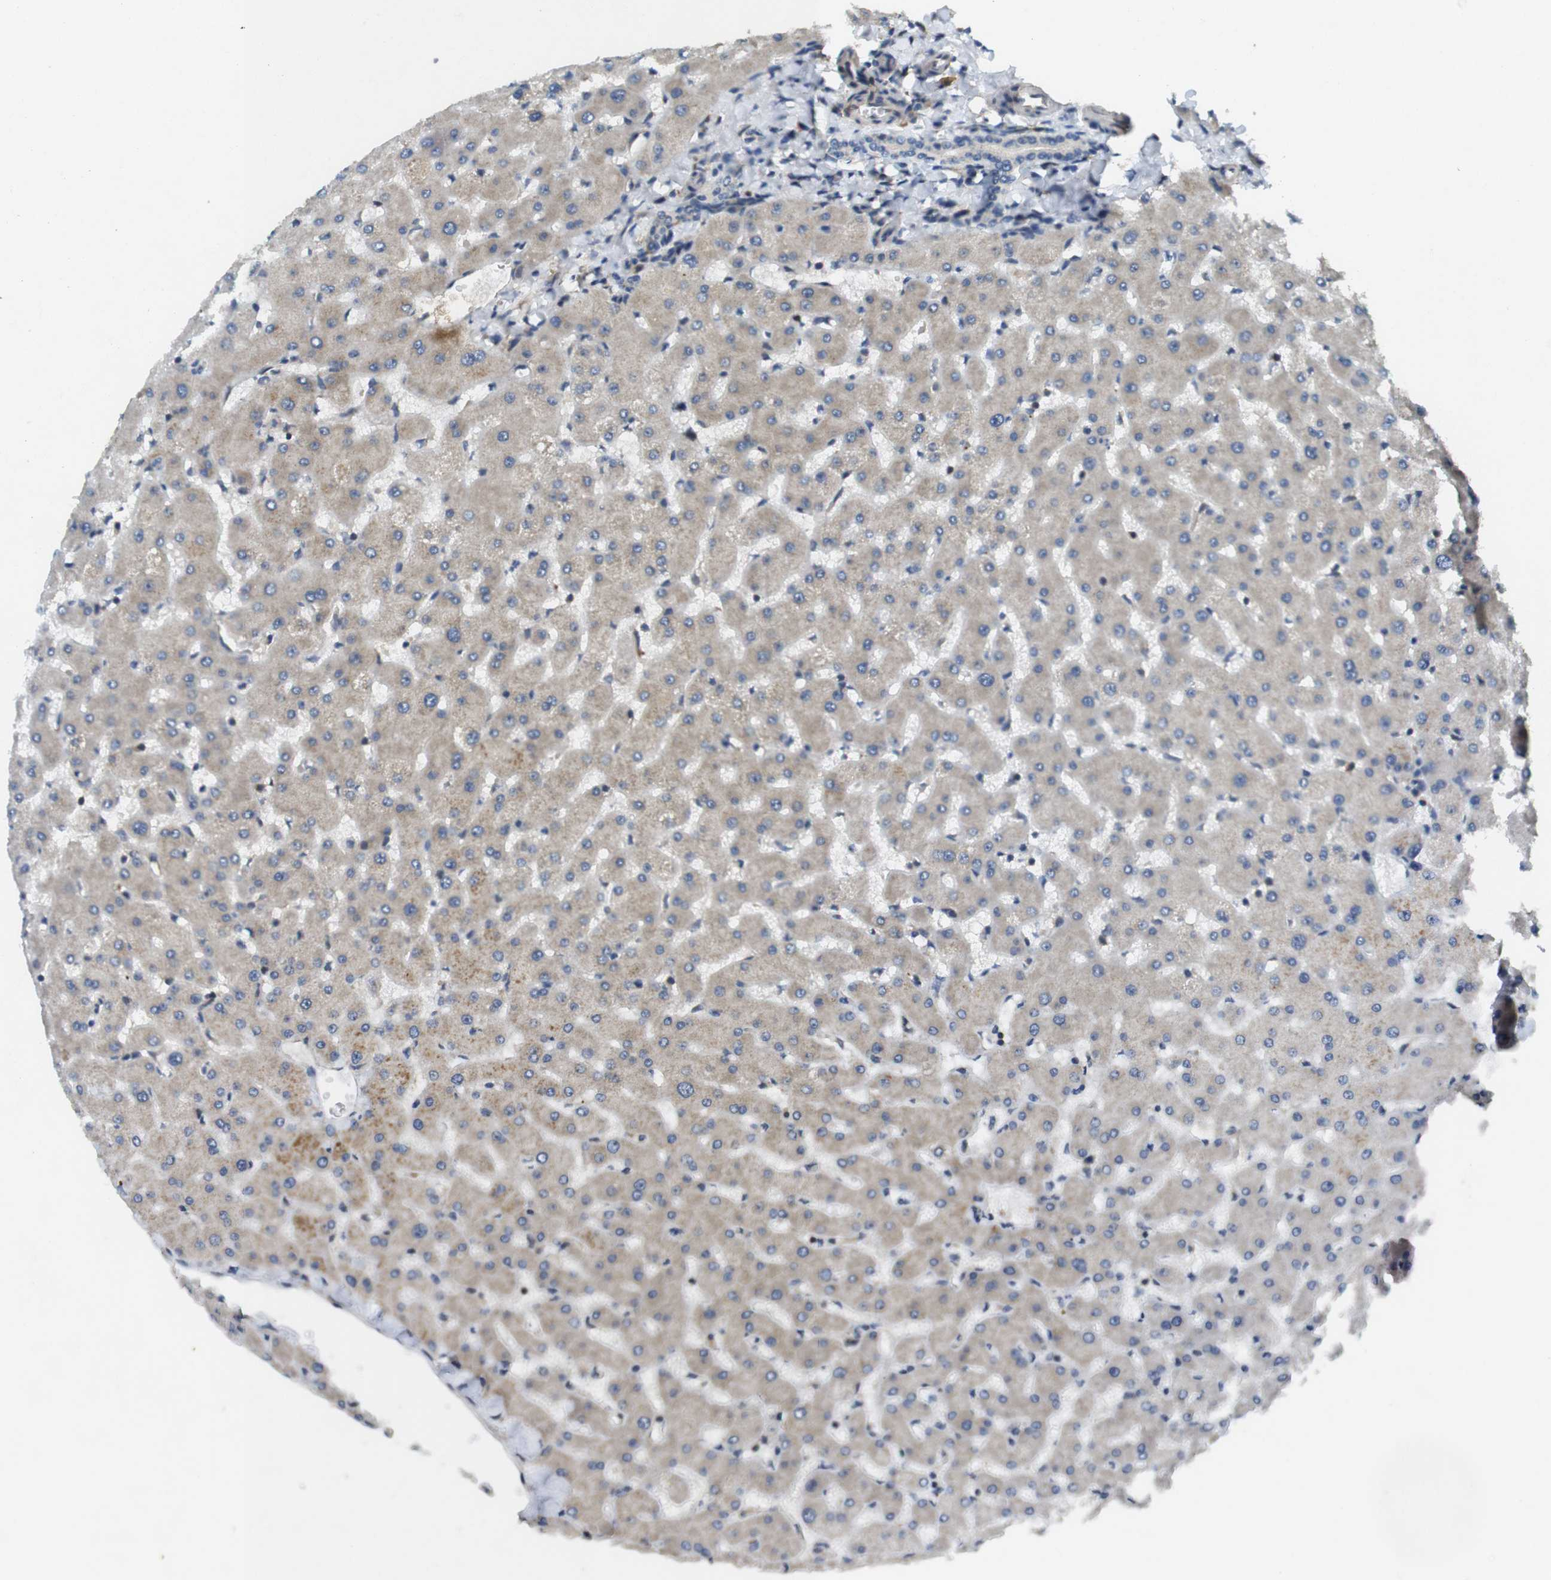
{"staining": {"intensity": "negative", "quantity": "none", "location": "none"}, "tissue": "liver", "cell_type": "Cholangiocytes", "image_type": "normal", "snomed": [{"axis": "morphology", "description": "Normal tissue, NOS"}, {"axis": "topography", "description": "Liver"}], "caption": "Protein analysis of unremarkable liver exhibits no significant expression in cholangiocytes. (DAB IHC with hematoxylin counter stain).", "gene": "BNIP3", "patient": {"sex": "female", "age": 63}}